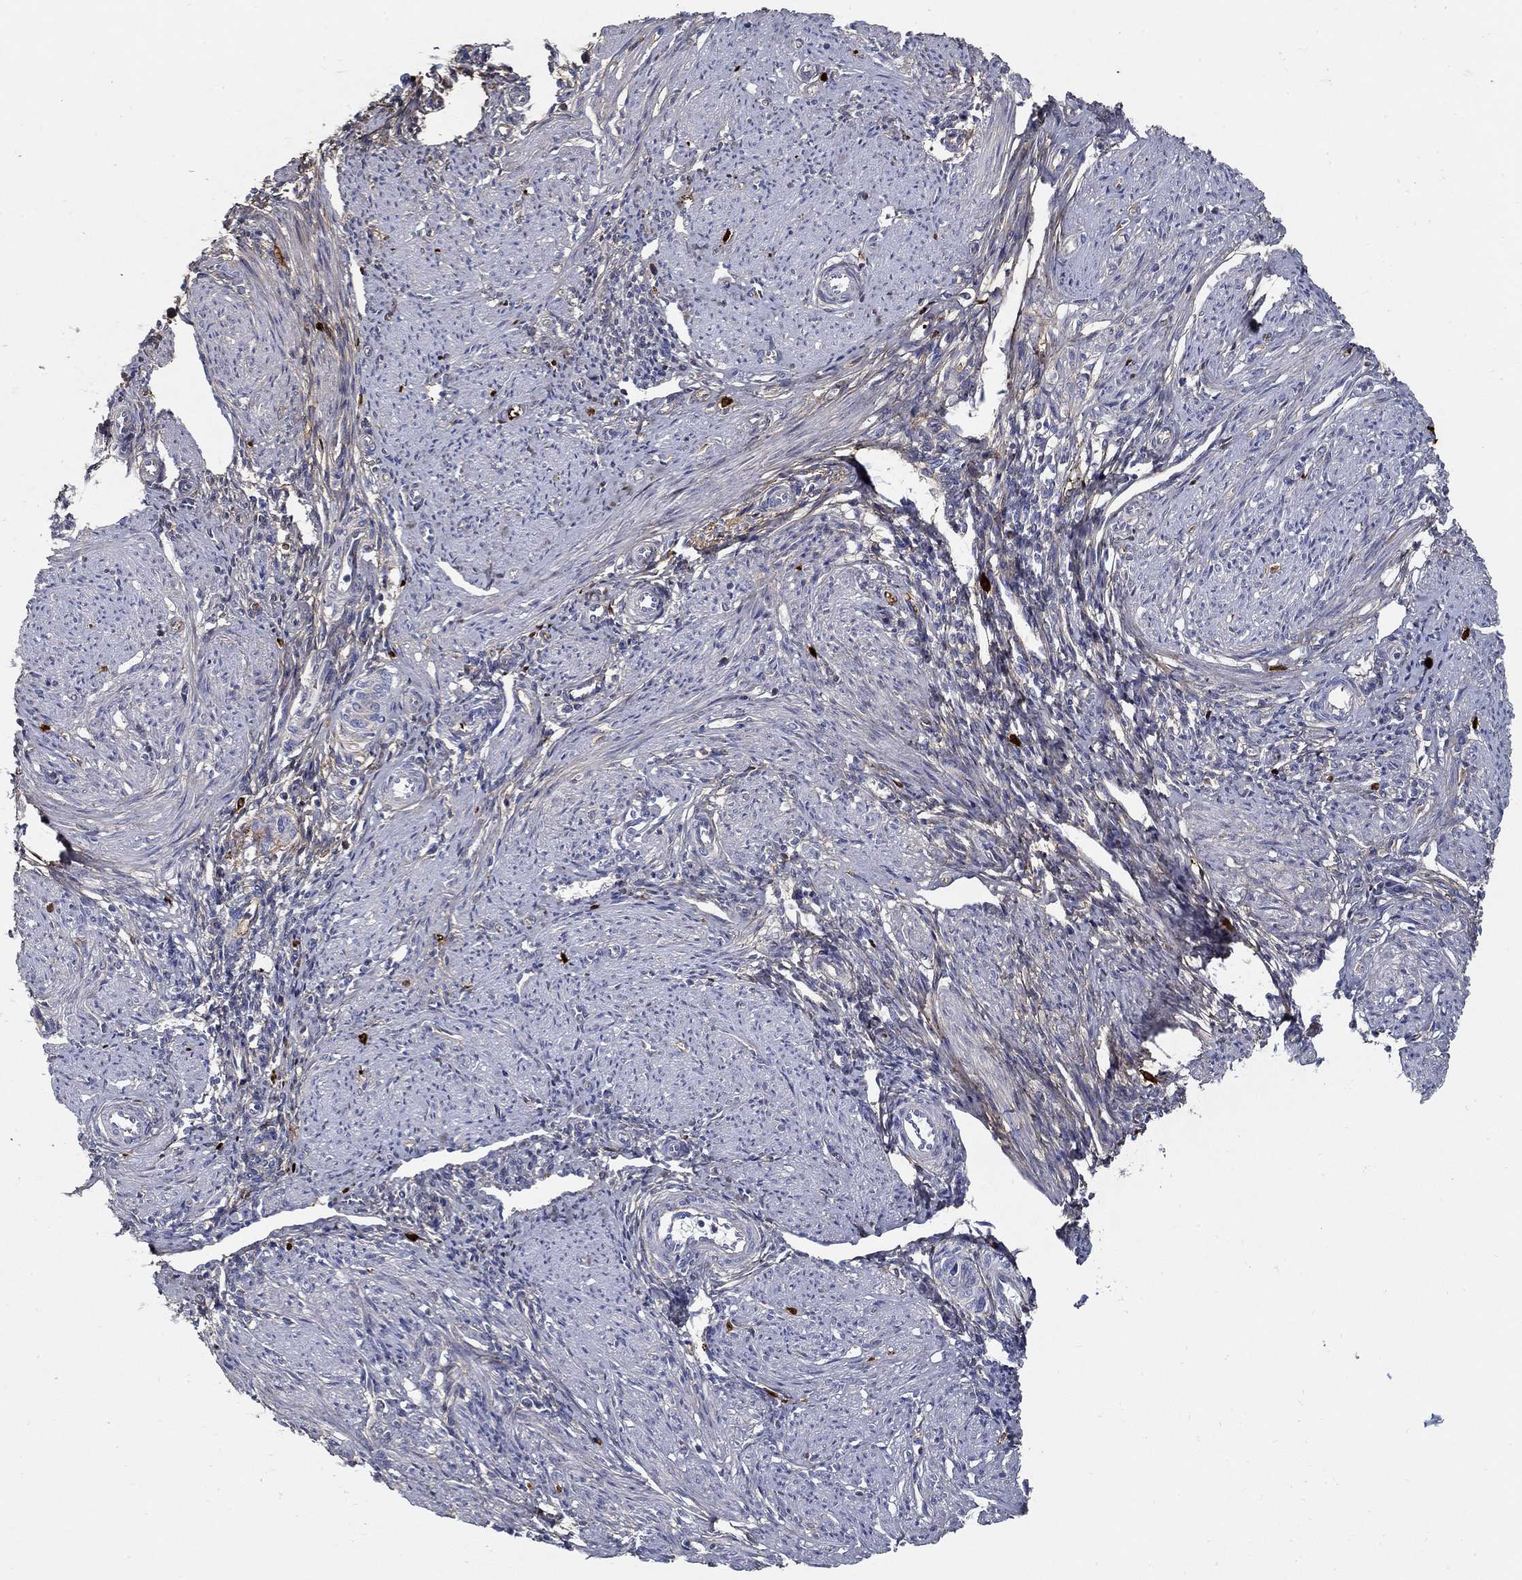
{"staining": {"intensity": "negative", "quantity": "none", "location": "none"}, "tissue": "endometrium", "cell_type": "Cells in endometrial stroma", "image_type": "normal", "snomed": [{"axis": "morphology", "description": "Normal tissue, NOS"}, {"axis": "topography", "description": "Endometrium"}], "caption": "IHC photomicrograph of normal endometrium stained for a protein (brown), which shows no staining in cells in endometrial stroma. (Stains: DAB (3,3'-diaminobenzidine) immunohistochemistry (IHC) with hematoxylin counter stain, Microscopy: brightfield microscopy at high magnification).", "gene": "TGFBI", "patient": {"sex": "female", "age": 37}}